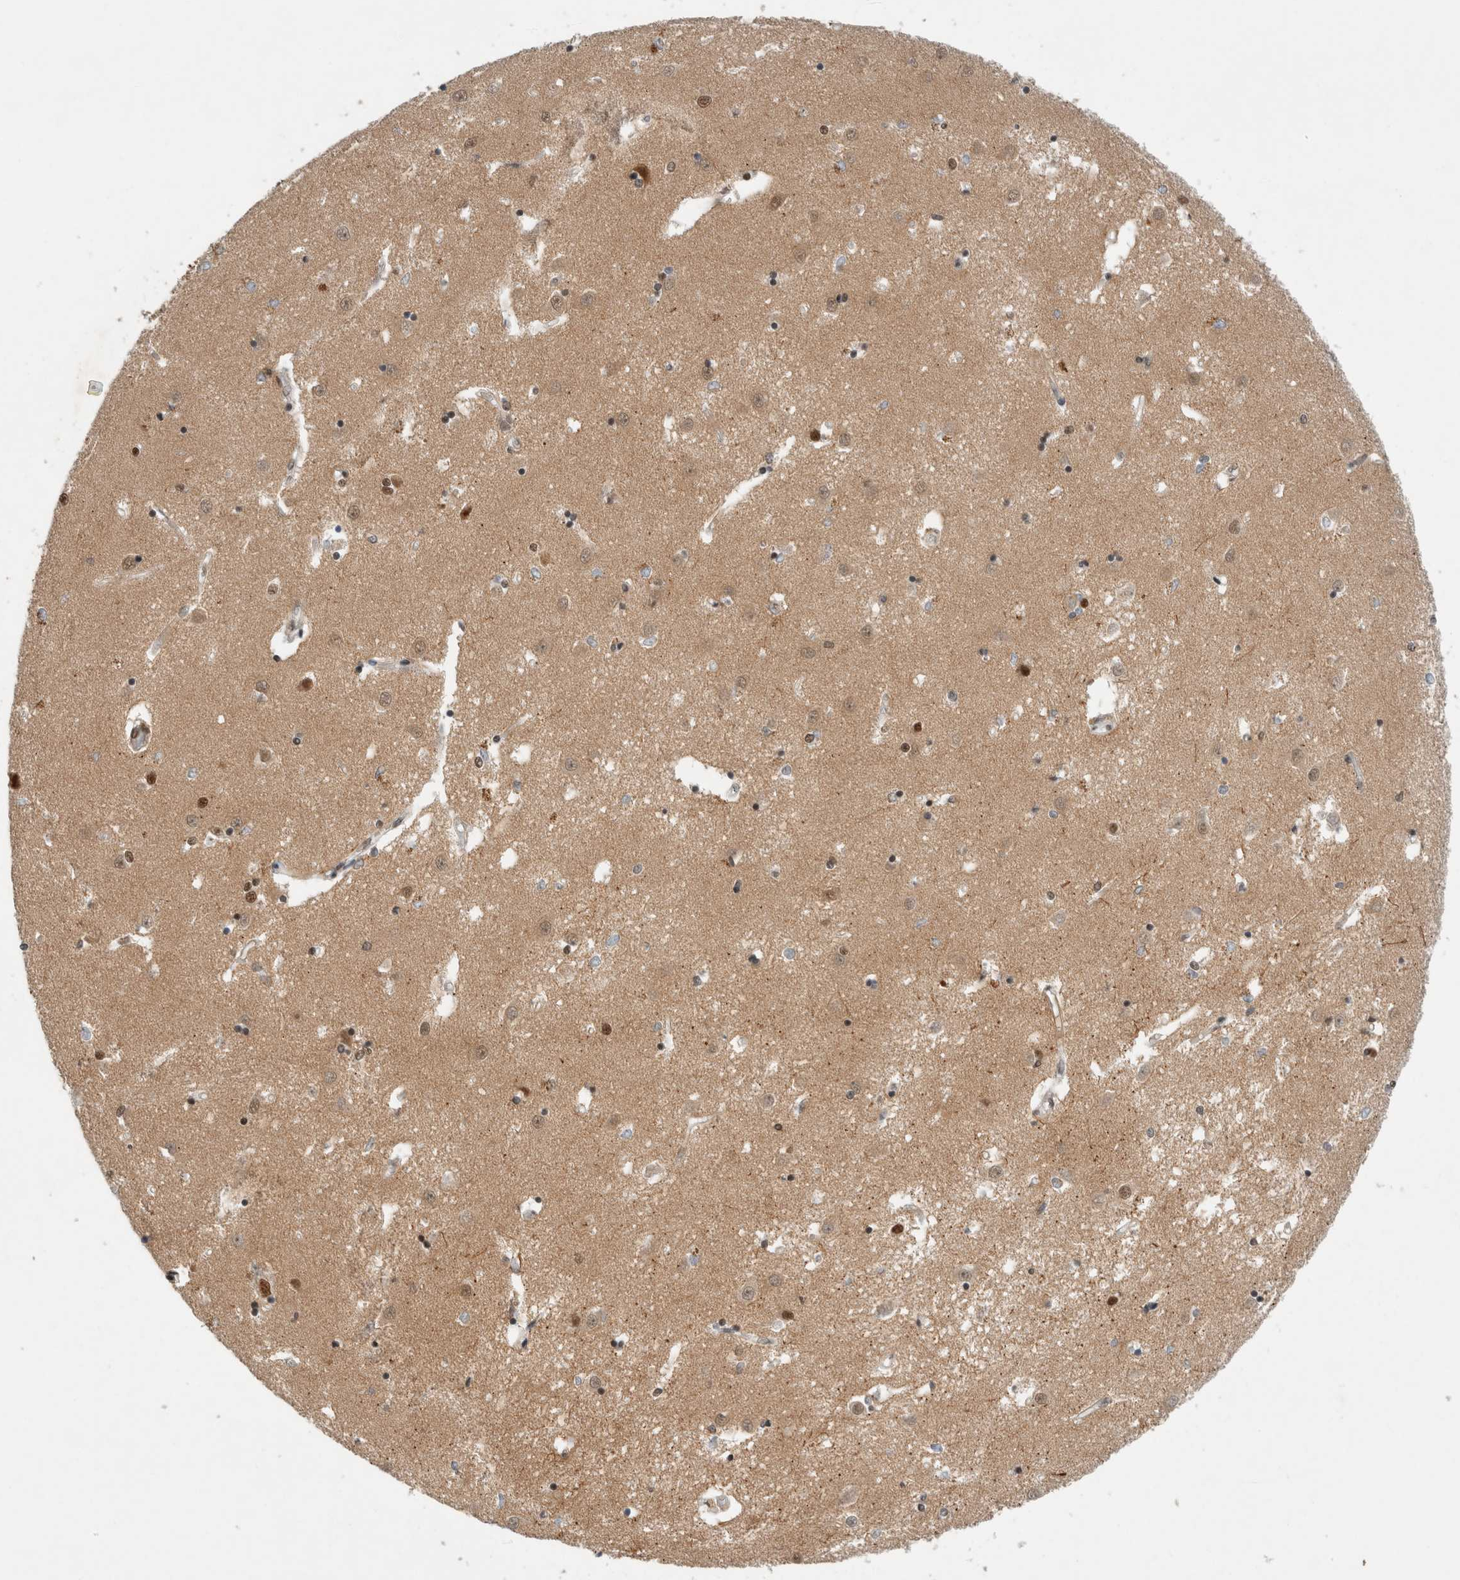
{"staining": {"intensity": "moderate", "quantity": "25%-75%", "location": "nuclear"}, "tissue": "caudate", "cell_type": "Glial cells", "image_type": "normal", "snomed": [{"axis": "morphology", "description": "Normal tissue, NOS"}, {"axis": "topography", "description": "Lateral ventricle wall"}], "caption": "Immunohistochemical staining of normal human caudate reveals 25%-75% levels of moderate nuclear protein positivity in about 25%-75% of glial cells.", "gene": "NCAPG2", "patient": {"sex": "male", "age": 45}}